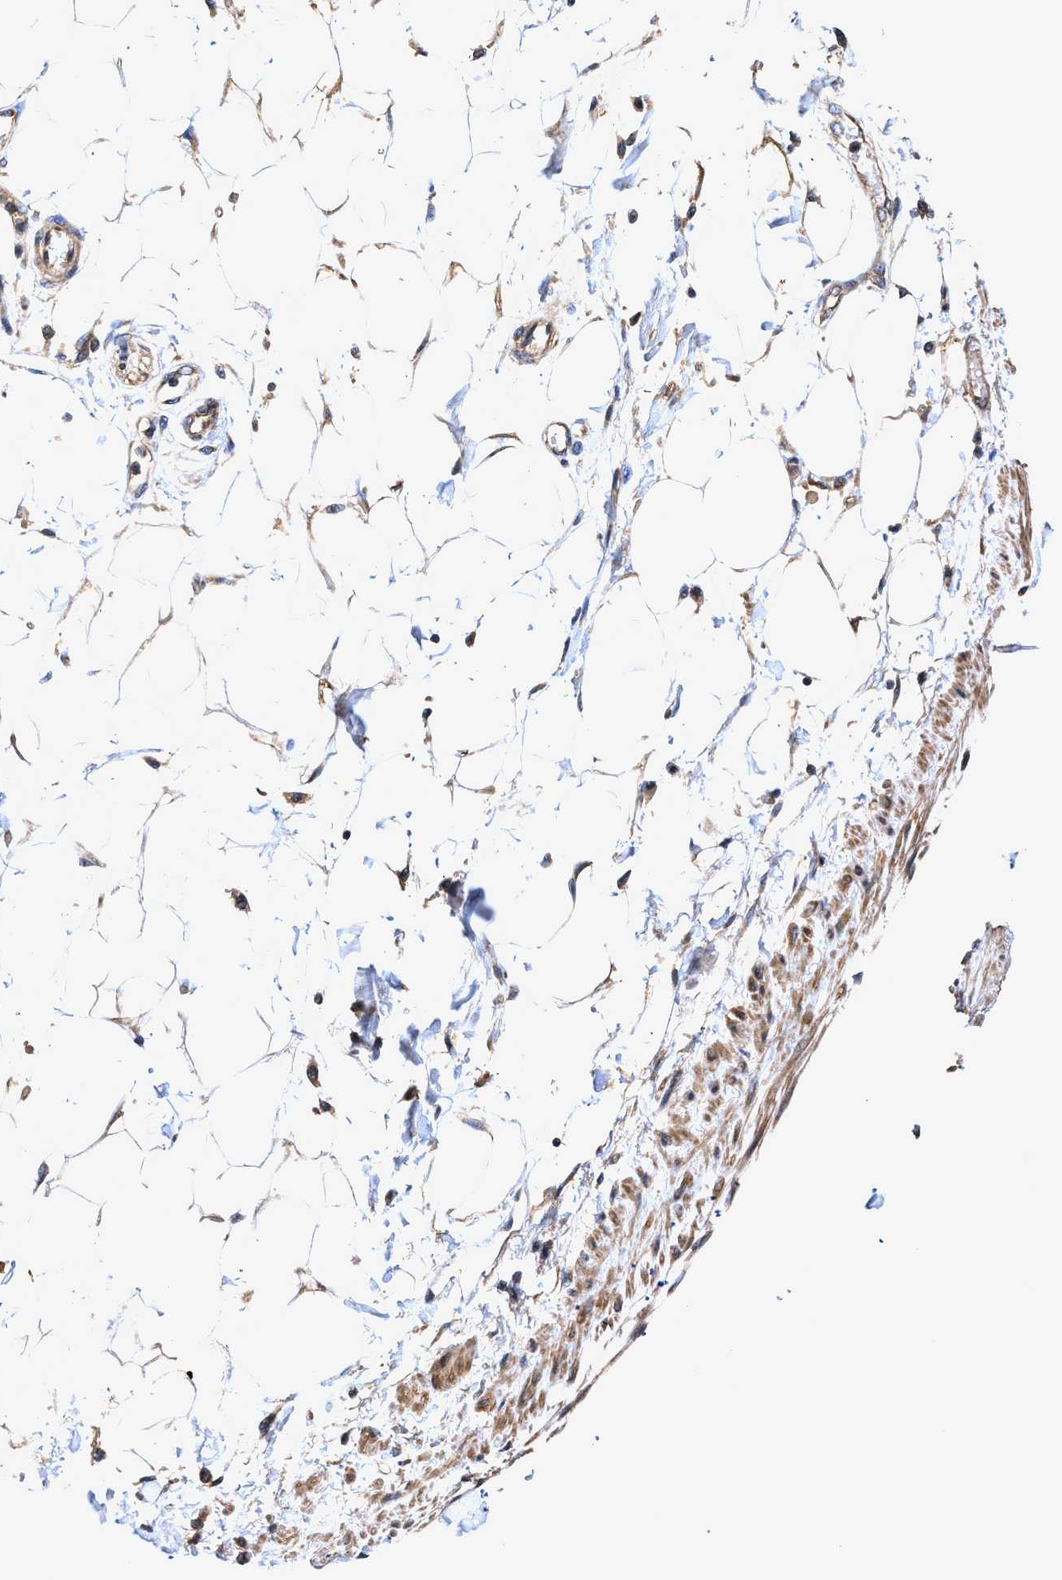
{"staining": {"intensity": "moderate", "quantity": ">75%", "location": "cytoplasmic/membranous"}, "tissue": "adipose tissue", "cell_type": "Adipocytes", "image_type": "normal", "snomed": [{"axis": "morphology", "description": "Normal tissue, NOS"}, {"axis": "morphology", "description": "Adenocarcinoma, NOS"}, {"axis": "topography", "description": "Duodenum"}, {"axis": "topography", "description": "Peripheral nerve tissue"}], "caption": "The micrograph reveals staining of benign adipose tissue, revealing moderate cytoplasmic/membranous protein positivity (brown color) within adipocytes. (Brightfield microscopy of DAB IHC at high magnification).", "gene": "EFNA4", "patient": {"sex": "female", "age": 60}}